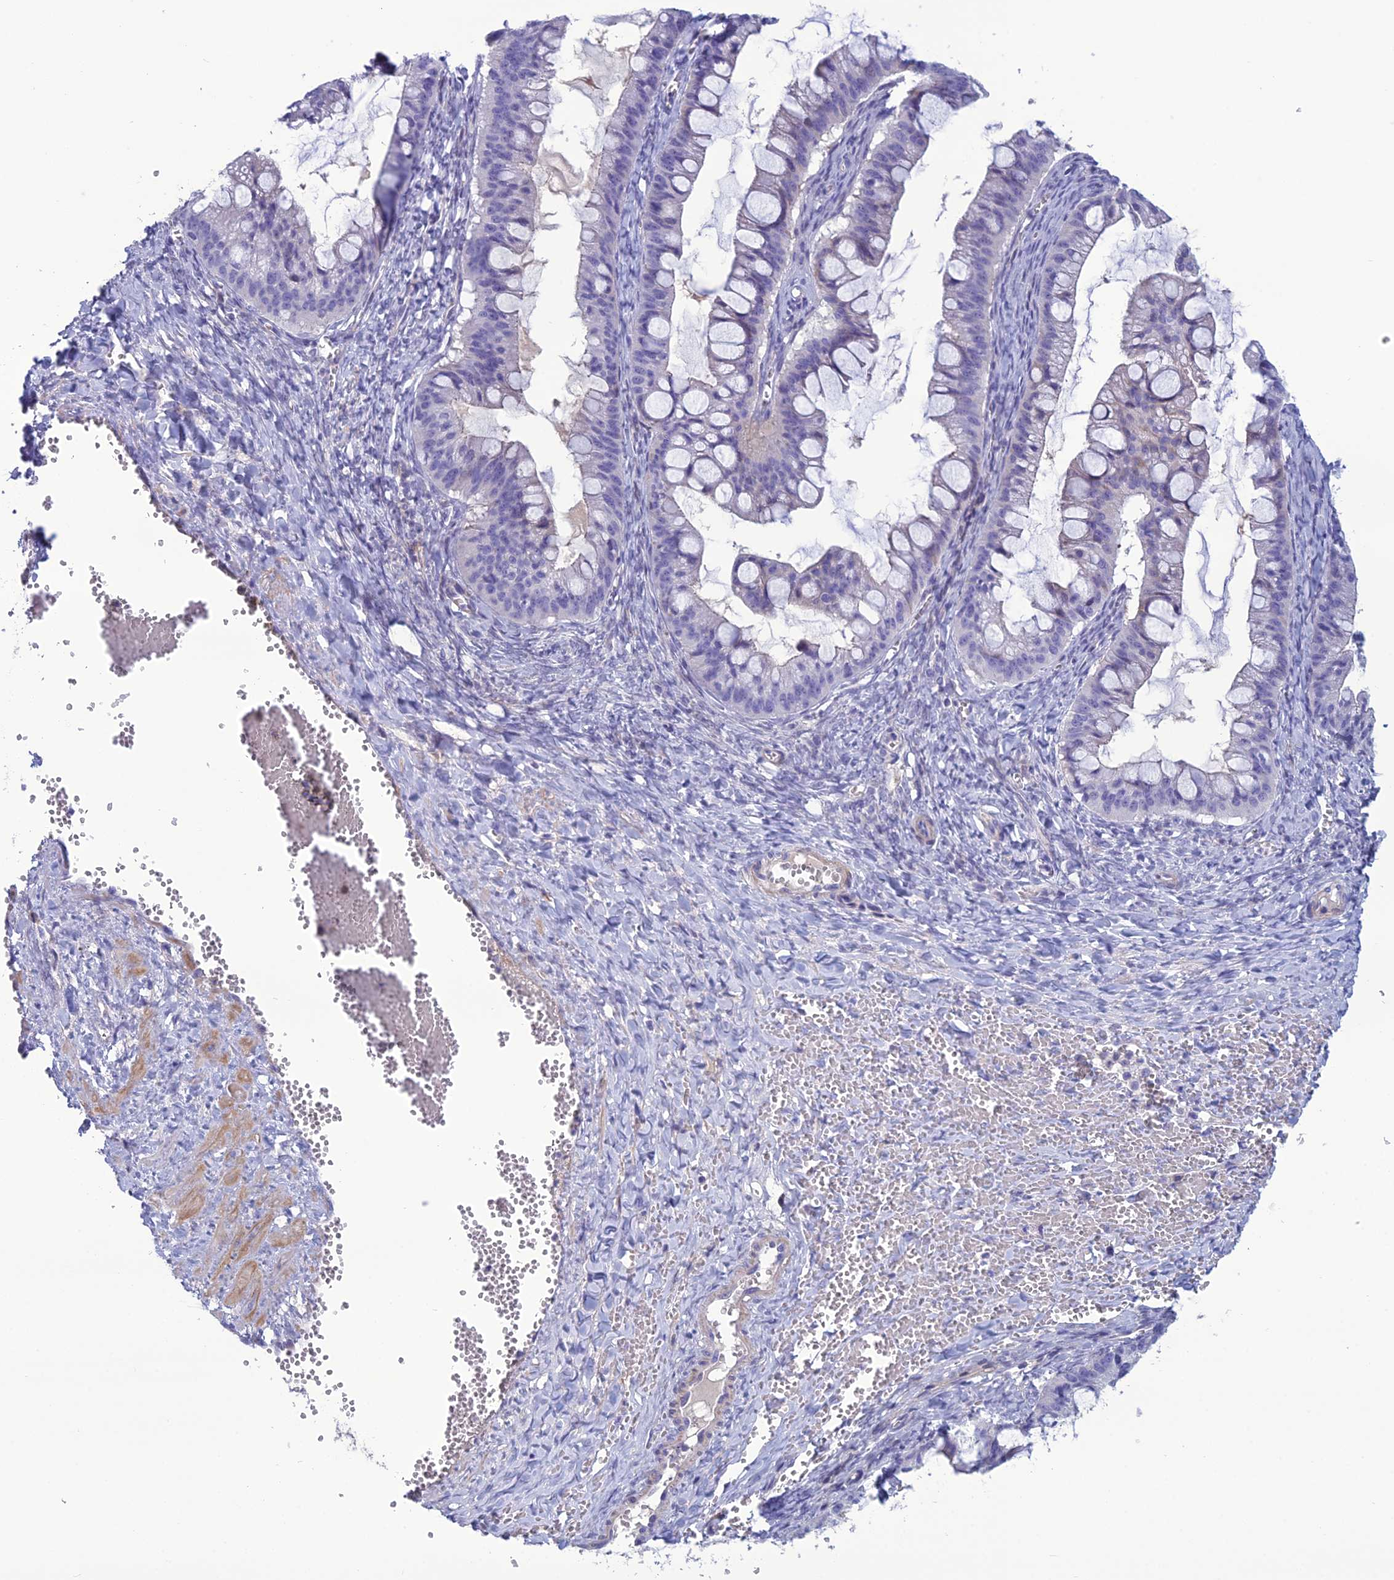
{"staining": {"intensity": "weak", "quantity": "<25%", "location": "cytoplasmic/membranous"}, "tissue": "ovarian cancer", "cell_type": "Tumor cells", "image_type": "cancer", "snomed": [{"axis": "morphology", "description": "Cystadenocarcinoma, mucinous, NOS"}, {"axis": "topography", "description": "Ovary"}], "caption": "High power microscopy image of an immunohistochemistry image of ovarian mucinous cystadenocarcinoma, revealing no significant staining in tumor cells.", "gene": "OR56B1", "patient": {"sex": "female", "age": 73}}